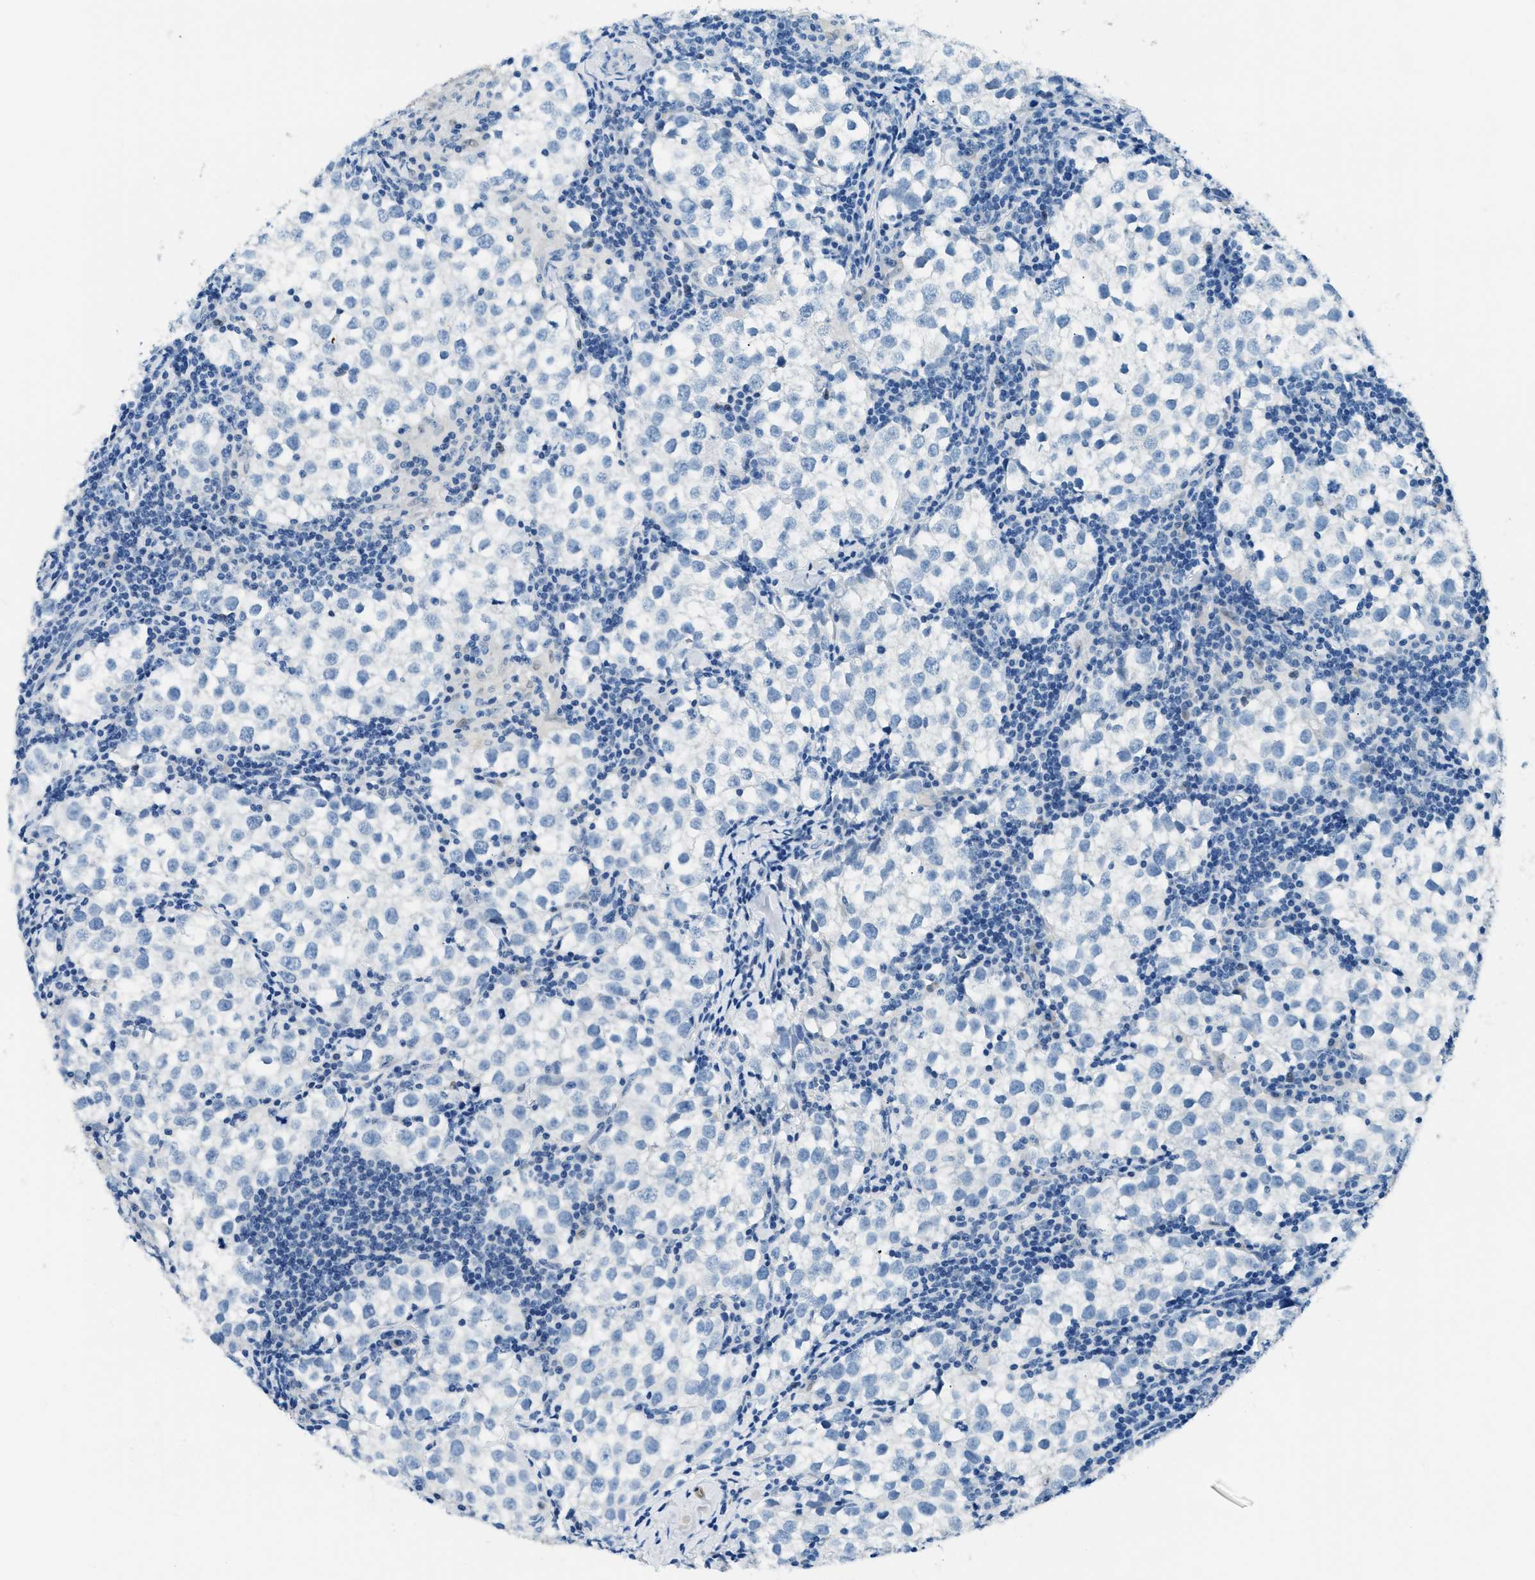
{"staining": {"intensity": "negative", "quantity": "none", "location": "none"}, "tissue": "testis cancer", "cell_type": "Tumor cells", "image_type": "cancer", "snomed": [{"axis": "morphology", "description": "Seminoma, NOS"}, {"axis": "morphology", "description": "Carcinoma, Embryonal, NOS"}, {"axis": "topography", "description": "Testis"}], "caption": "High magnification brightfield microscopy of embryonal carcinoma (testis) stained with DAB (brown) and counterstained with hematoxylin (blue): tumor cells show no significant expression.", "gene": "CLDN18", "patient": {"sex": "male", "age": 36}}